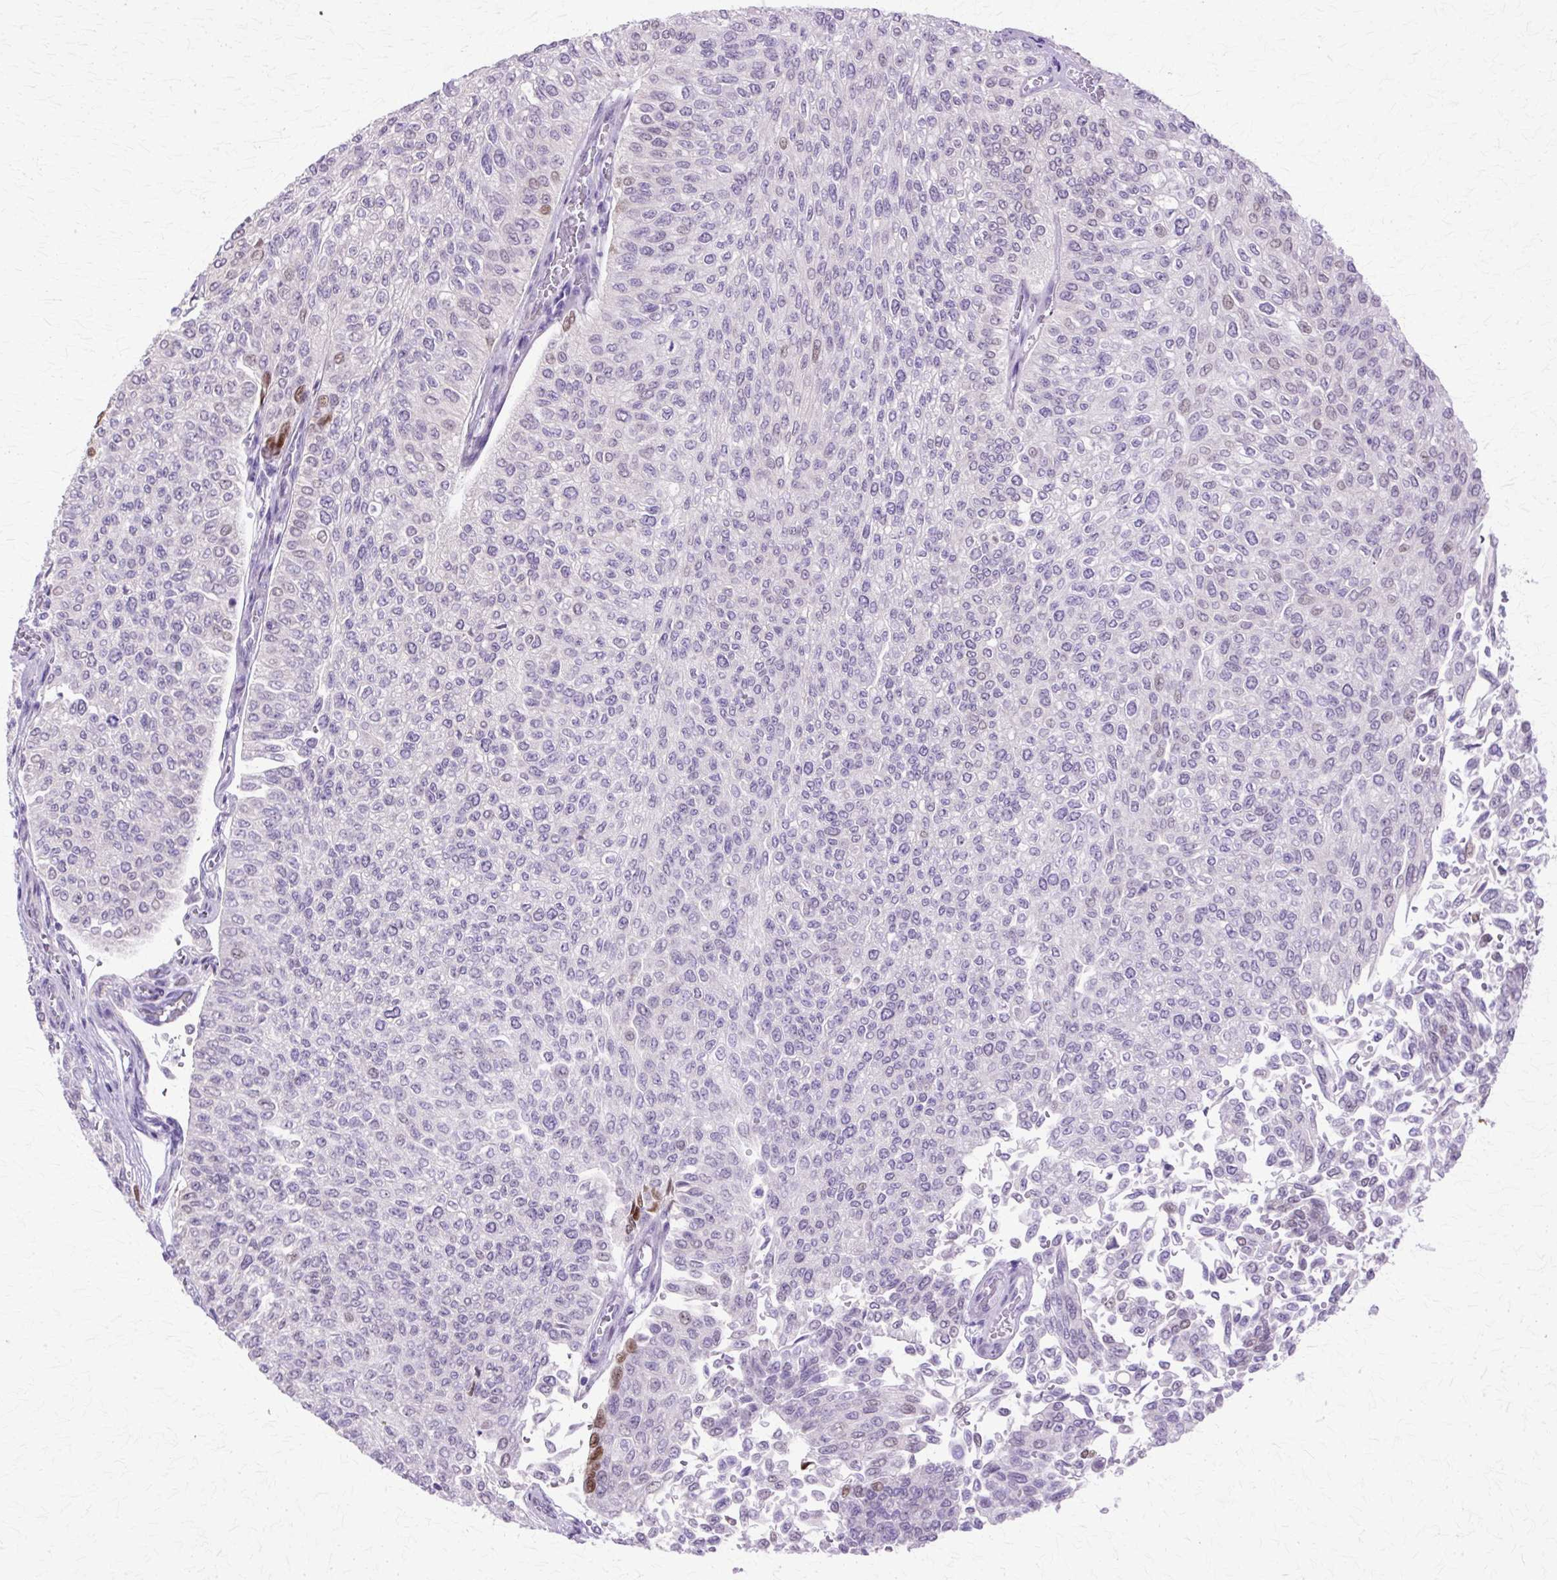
{"staining": {"intensity": "moderate", "quantity": "<25%", "location": "nuclear"}, "tissue": "urothelial cancer", "cell_type": "Tumor cells", "image_type": "cancer", "snomed": [{"axis": "morphology", "description": "Urothelial carcinoma, NOS"}, {"axis": "topography", "description": "Urinary bladder"}], "caption": "The image displays a brown stain indicating the presence of a protein in the nuclear of tumor cells in transitional cell carcinoma.", "gene": "HSPA8", "patient": {"sex": "male", "age": 59}}